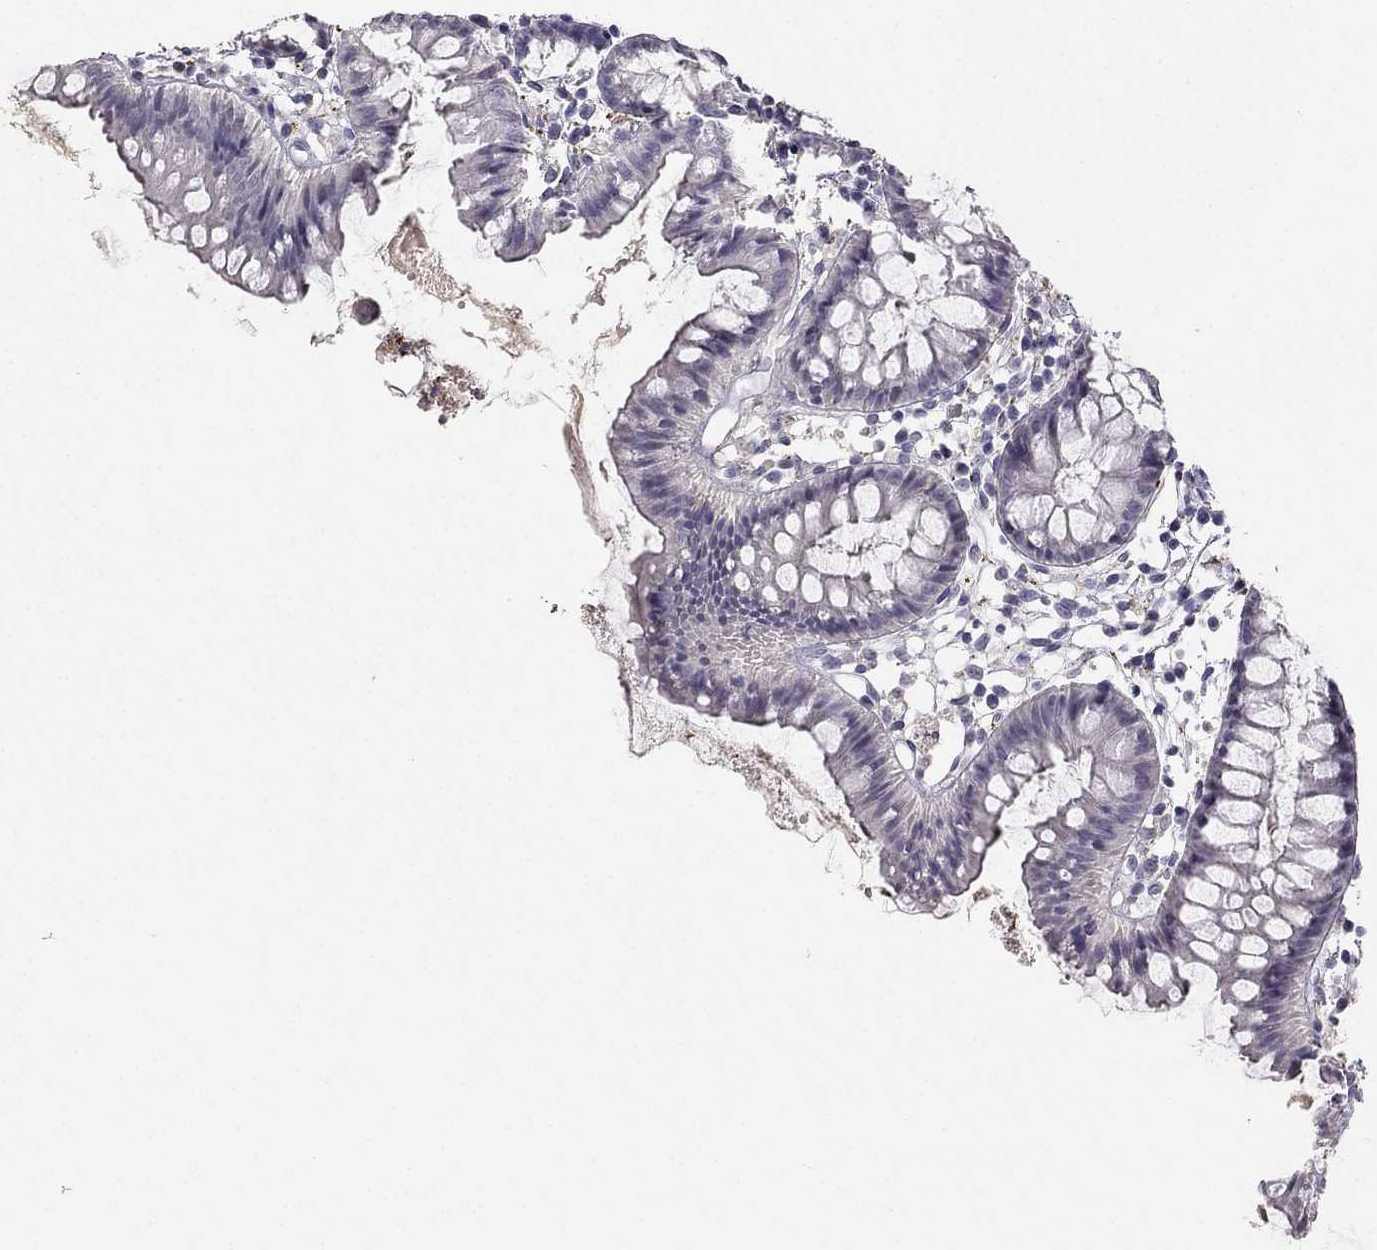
{"staining": {"intensity": "negative", "quantity": "none", "location": "none"}, "tissue": "colon", "cell_type": "Endothelial cells", "image_type": "normal", "snomed": [{"axis": "morphology", "description": "Normal tissue, NOS"}, {"axis": "topography", "description": "Colon"}], "caption": "Immunohistochemical staining of unremarkable human colon exhibits no significant expression in endothelial cells. (Brightfield microscopy of DAB immunohistochemistry (IHC) at high magnification).", "gene": "CALB2", "patient": {"sex": "female", "age": 84}}